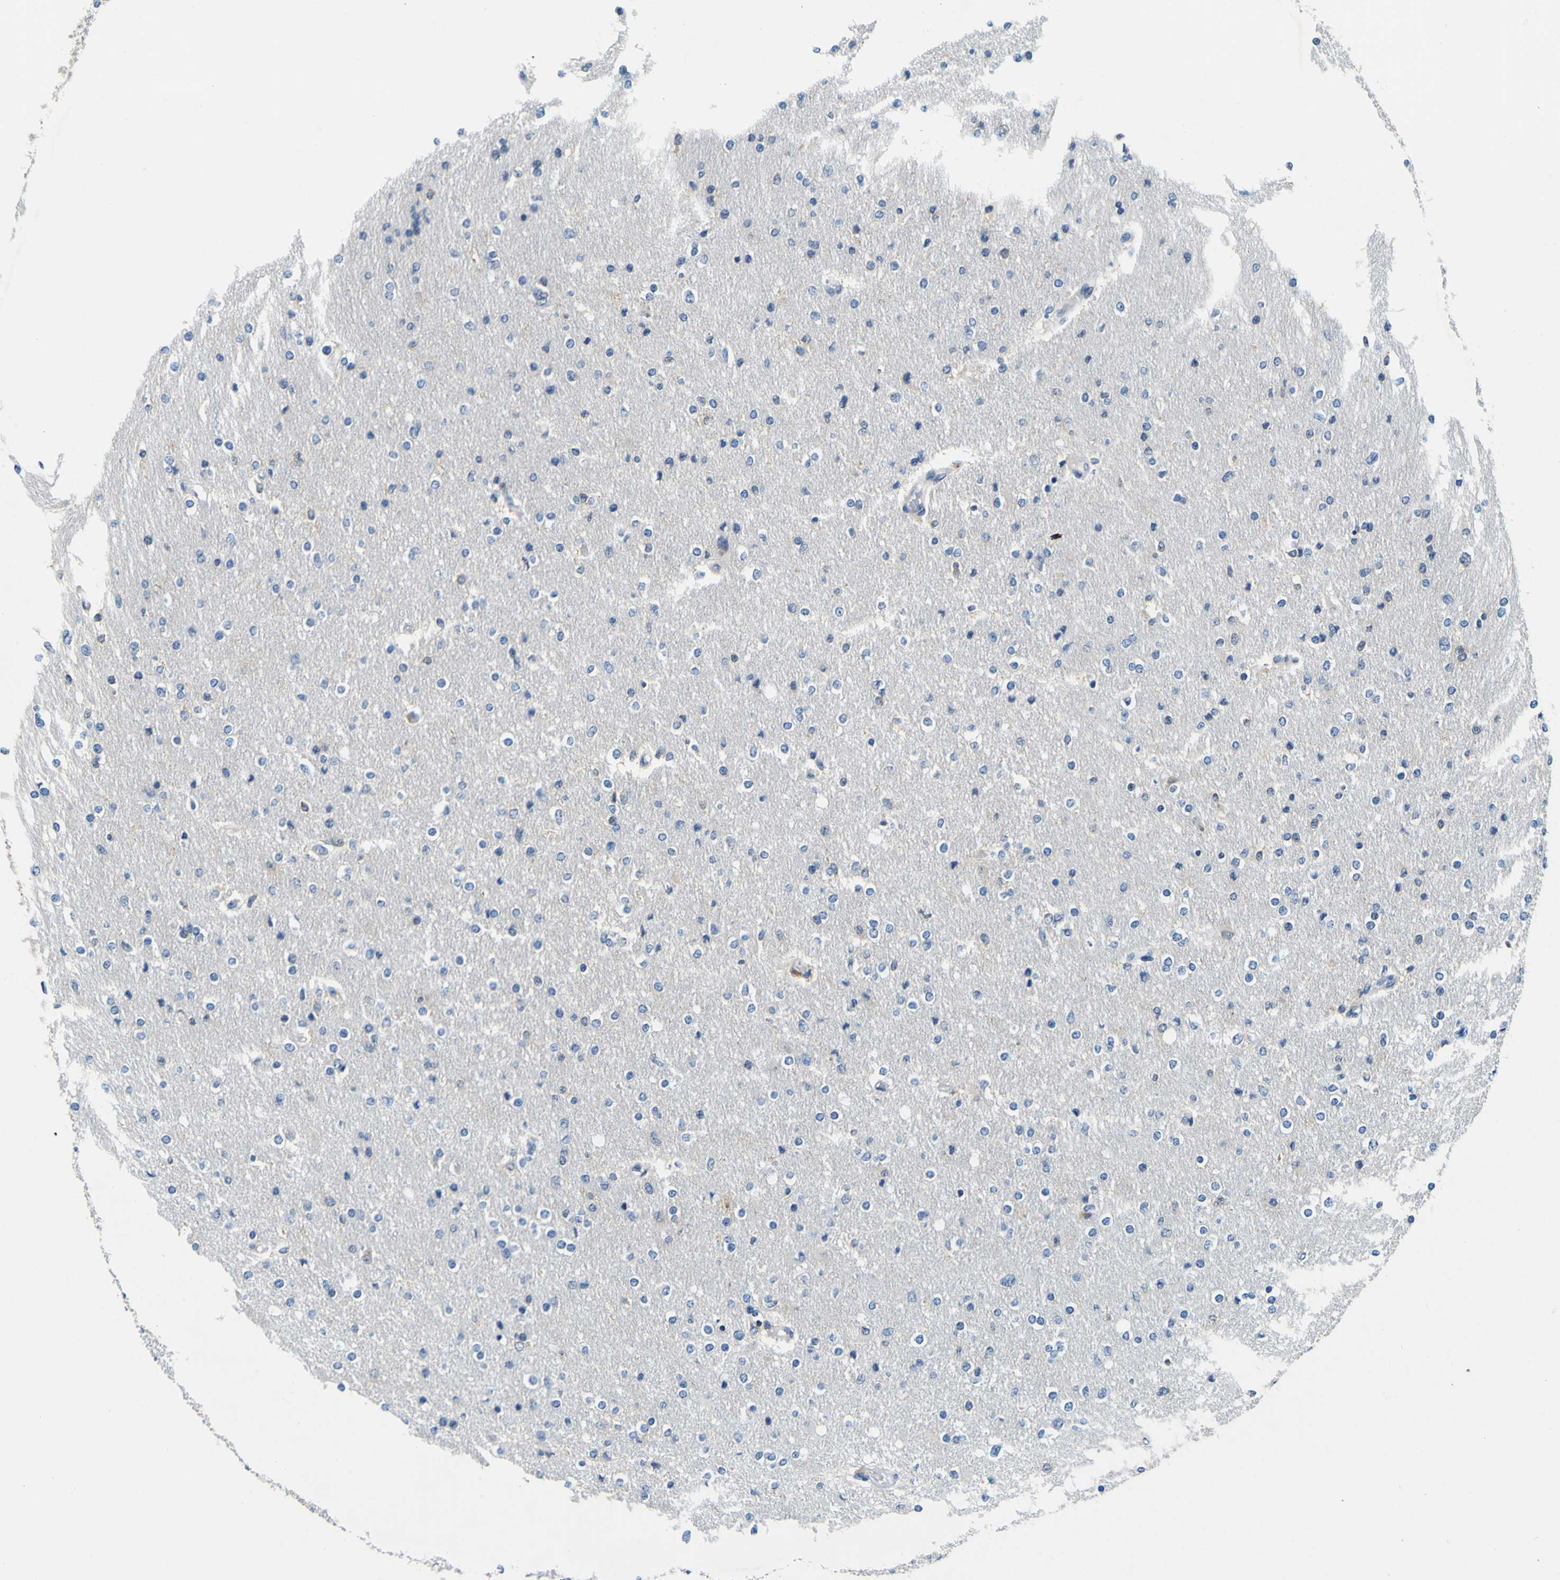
{"staining": {"intensity": "negative", "quantity": "none", "location": "none"}, "tissue": "glioma", "cell_type": "Tumor cells", "image_type": "cancer", "snomed": [{"axis": "morphology", "description": "Glioma, malignant, High grade"}, {"axis": "topography", "description": "Cerebral cortex"}], "caption": "There is no significant expression in tumor cells of glioma. Brightfield microscopy of immunohistochemistry stained with DAB (3,3'-diaminobenzidine) (brown) and hematoxylin (blue), captured at high magnification.", "gene": "TNIK", "patient": {"sex": "female", "age": 36}}